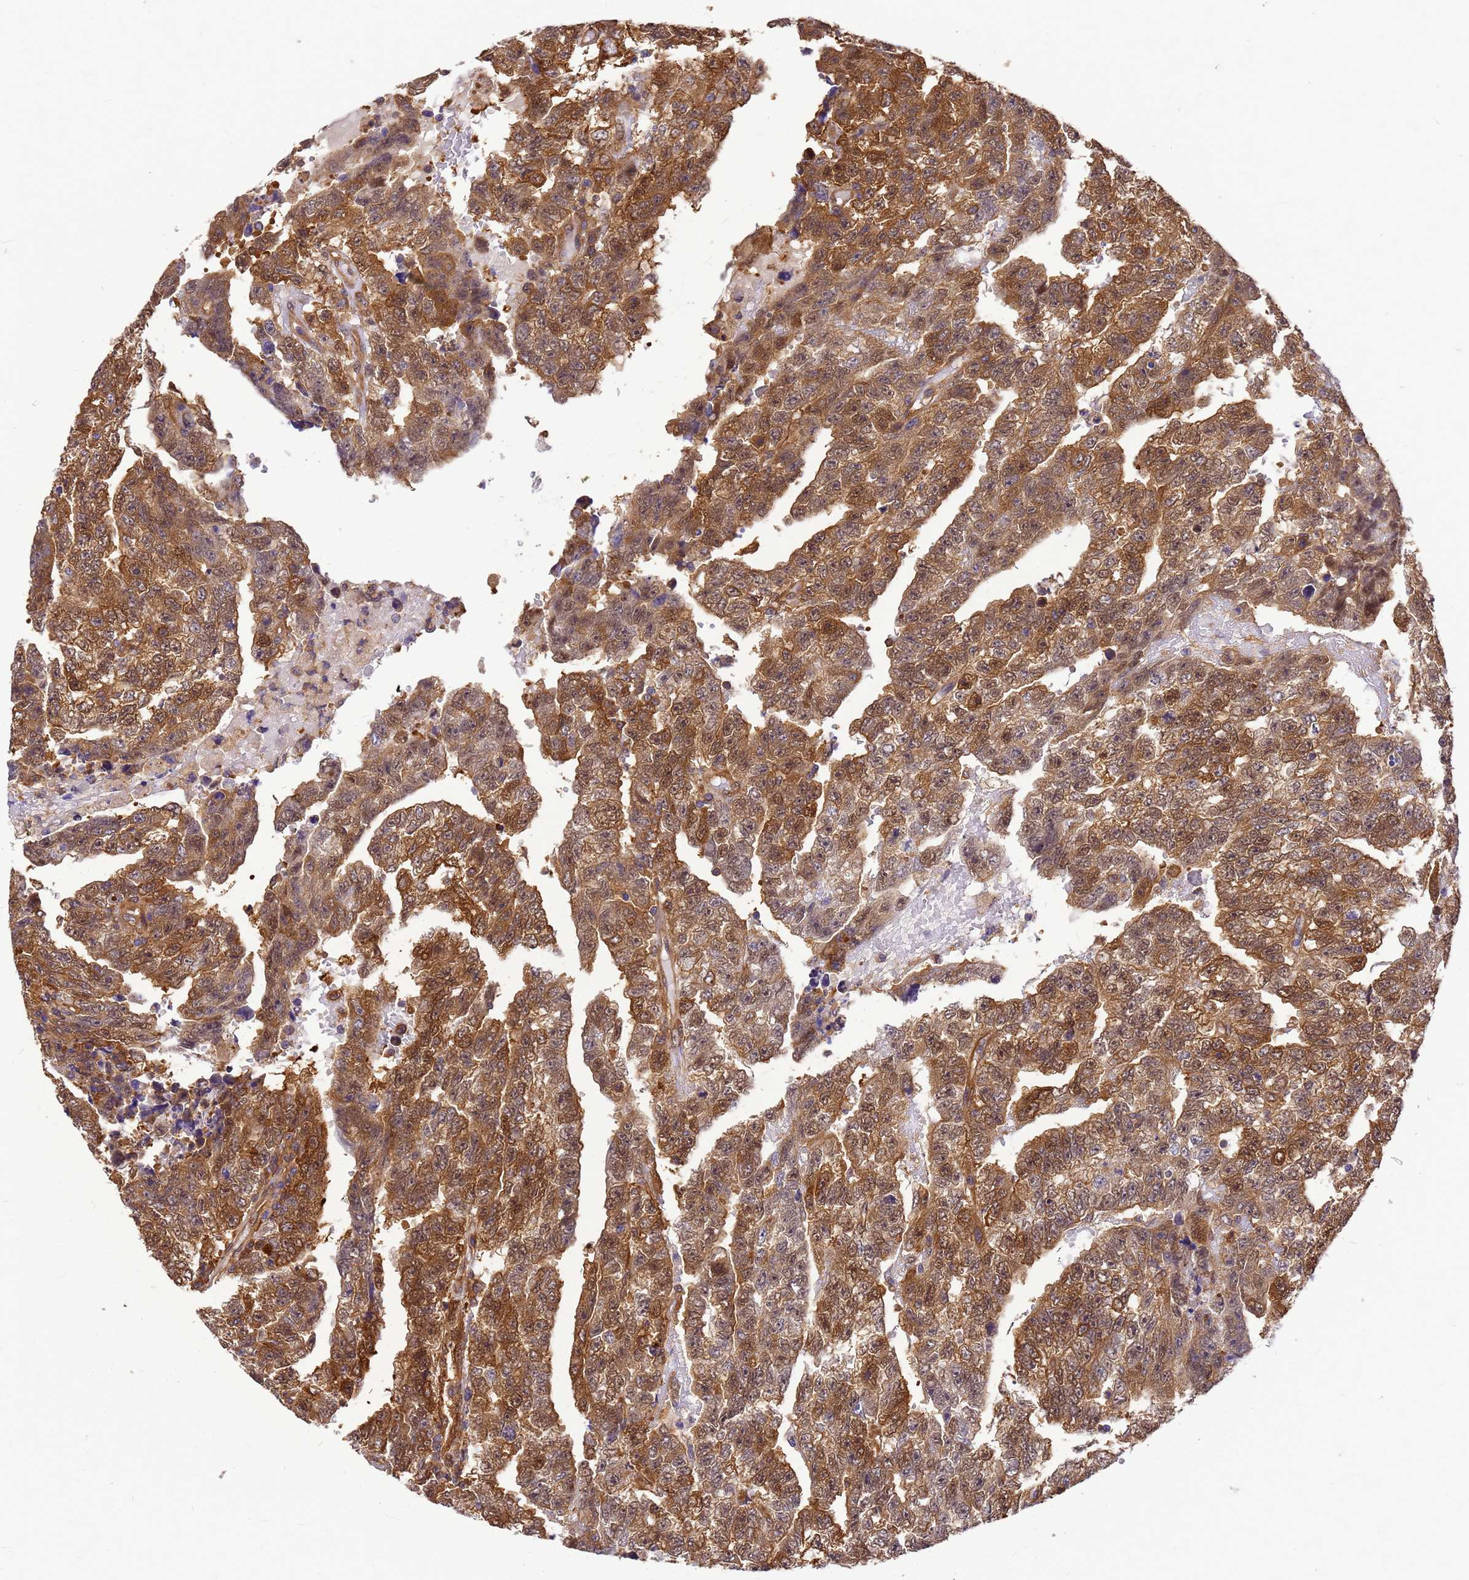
{"staining": {"intensity": "moderate", "quantity": ">75%", "location": "cytoplasmic/membranous,nuclear"}, "tissue": "testis cancer", "cell_type": "Tumor cells", "image_type": "cancer", "snomed": [{"axis": "morphology", "description": "Carcinoma, Embryonal, NOS"}, {"axis": "topography", "description": "Testis"}], "caption": "Human testis embryonal carcinoma stained for a protein (brown) demonstrates moderate cytoplasmic/membranous and nuclear positive positivity in approximately >75% of tumor cells.", "gene": "GID4", "patient": {"sex": "male", "age": 25}}